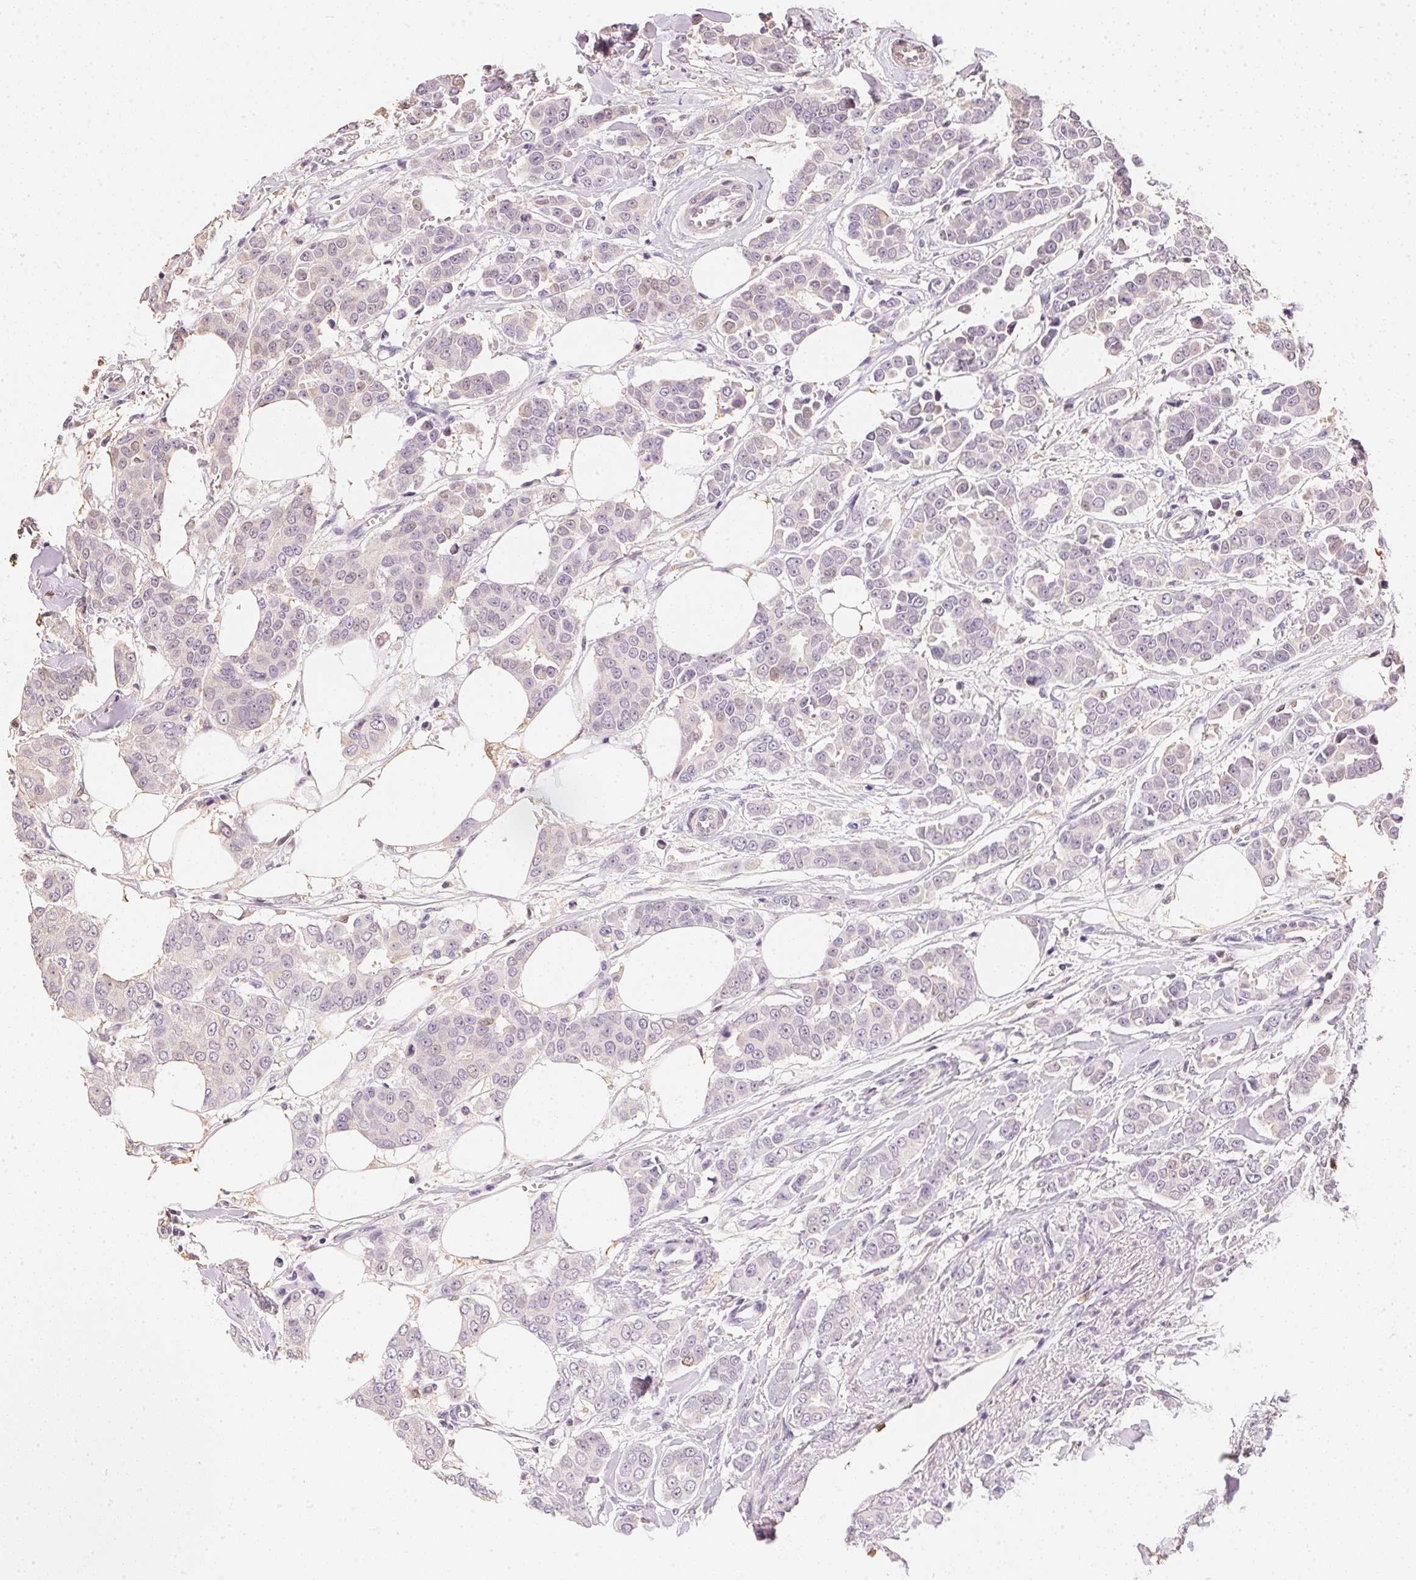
{"staining": {"intensity": "negative", "quantity": "none", "location": "none"}, "tissue": "breast cancer", "cell_type": "Tumor cells", "image_type": "cancer", "snomed": [{"axis": "morphology", "description": "Duct carcinoma"}, {"axis": "topography", "description": "Breast"}], "caption": "There is no significant positivity in tumor cells of breast invasive ductal carcinoma.", "gene": "S100A3", "patient": {"sex": "female", "age": 94}}